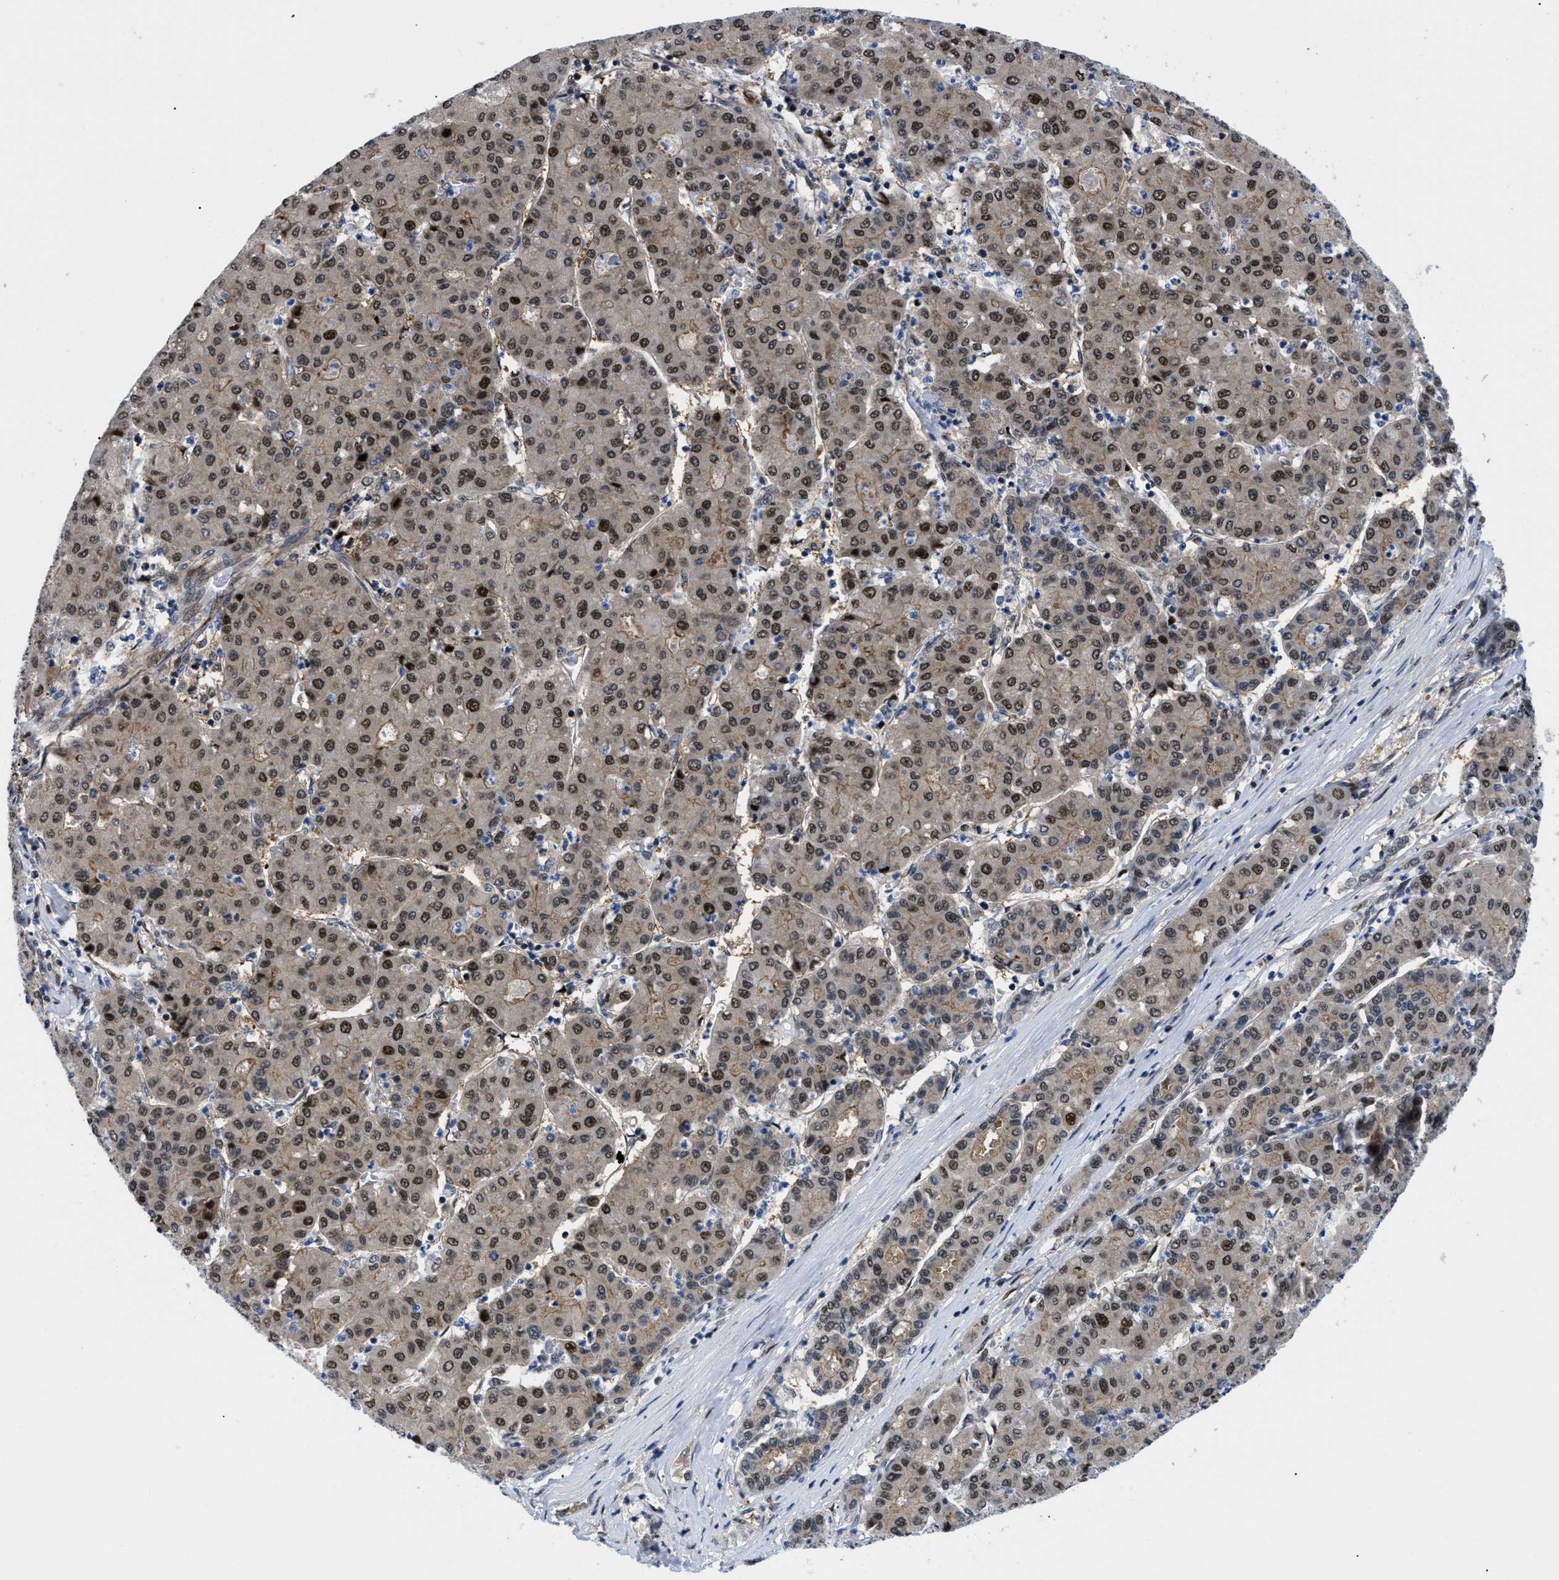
{"staining": {"intensity": "moderate", "quantity": ">75%", "location": "cytoplasmic/membranous,nuclear"}, "tissue": "liver cancer", "cell_type": "Tumor cells", "image_type": "cancer", "snomed": [{"axis": "morphology", "description": "Carcinoma, Hepatocellular, NOS"}, {"axis": "topography", "description": "Liver"}], "caption": "An IHC image of tumor tissue is shown. Protein staining in brown labels moderate cytoplasmic/membranous and nuclear positivity in liver cancer within tumor cells.", "gene": "SLC29A2", "patient": {"sex": "male", "age": 65}}